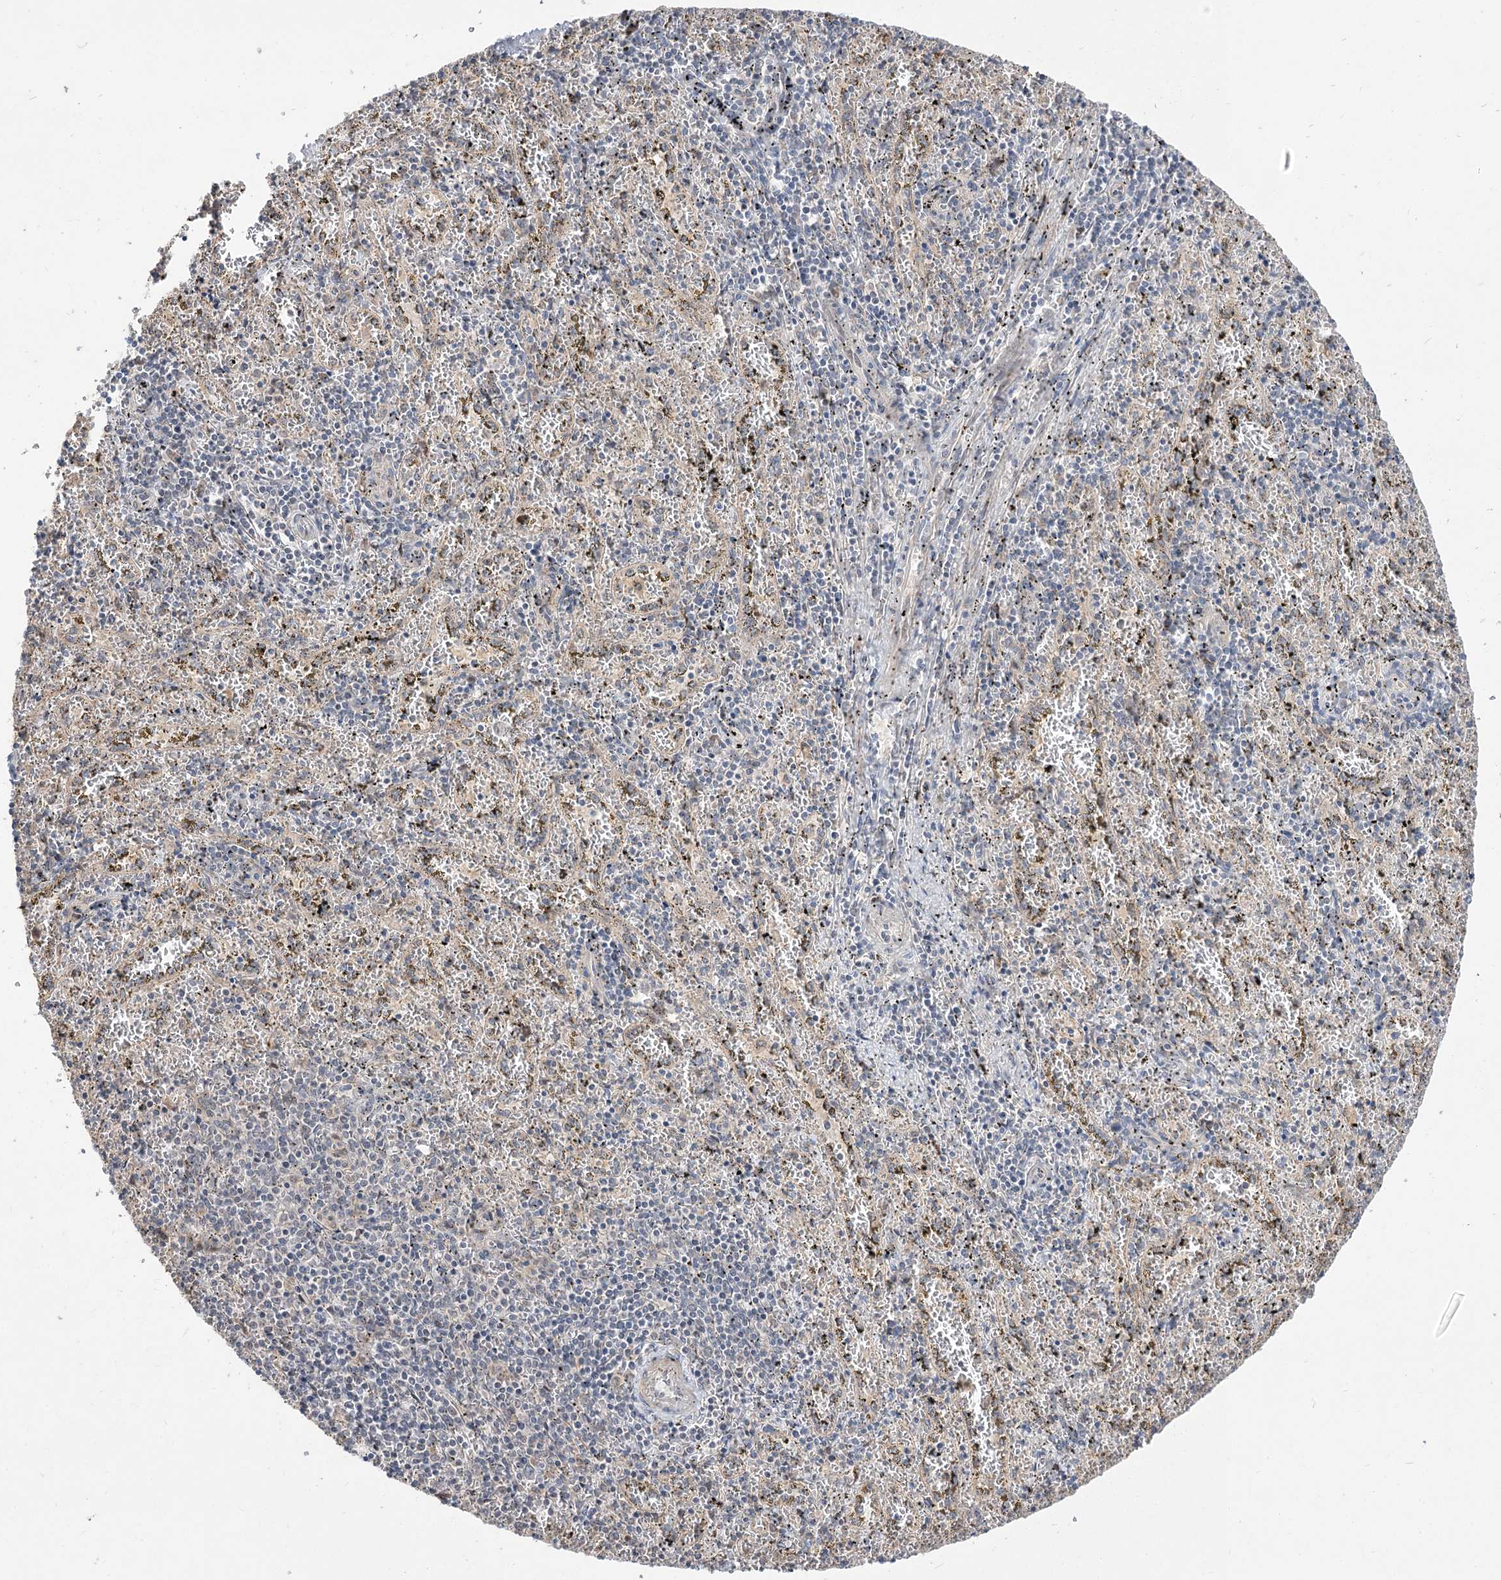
{"staining": {"intensity": "negative", "quantity": "none", "location": "none"}, "tissue": "spleen", "cell_type": "Cells in red pulp", "image_type": "normal", "snomed": [{"axis": "morphology", "description": "Normal tissue, NOS"}, {"axis": "topography", "description": "Spleen"}], "caption": "The image demonstrates no significant staining in cells in red pulp of spleen. (IHC, brightfield microscopy, high magnification).", "gene": "HELT", "patient": {"sex": "male", "age": 11}}